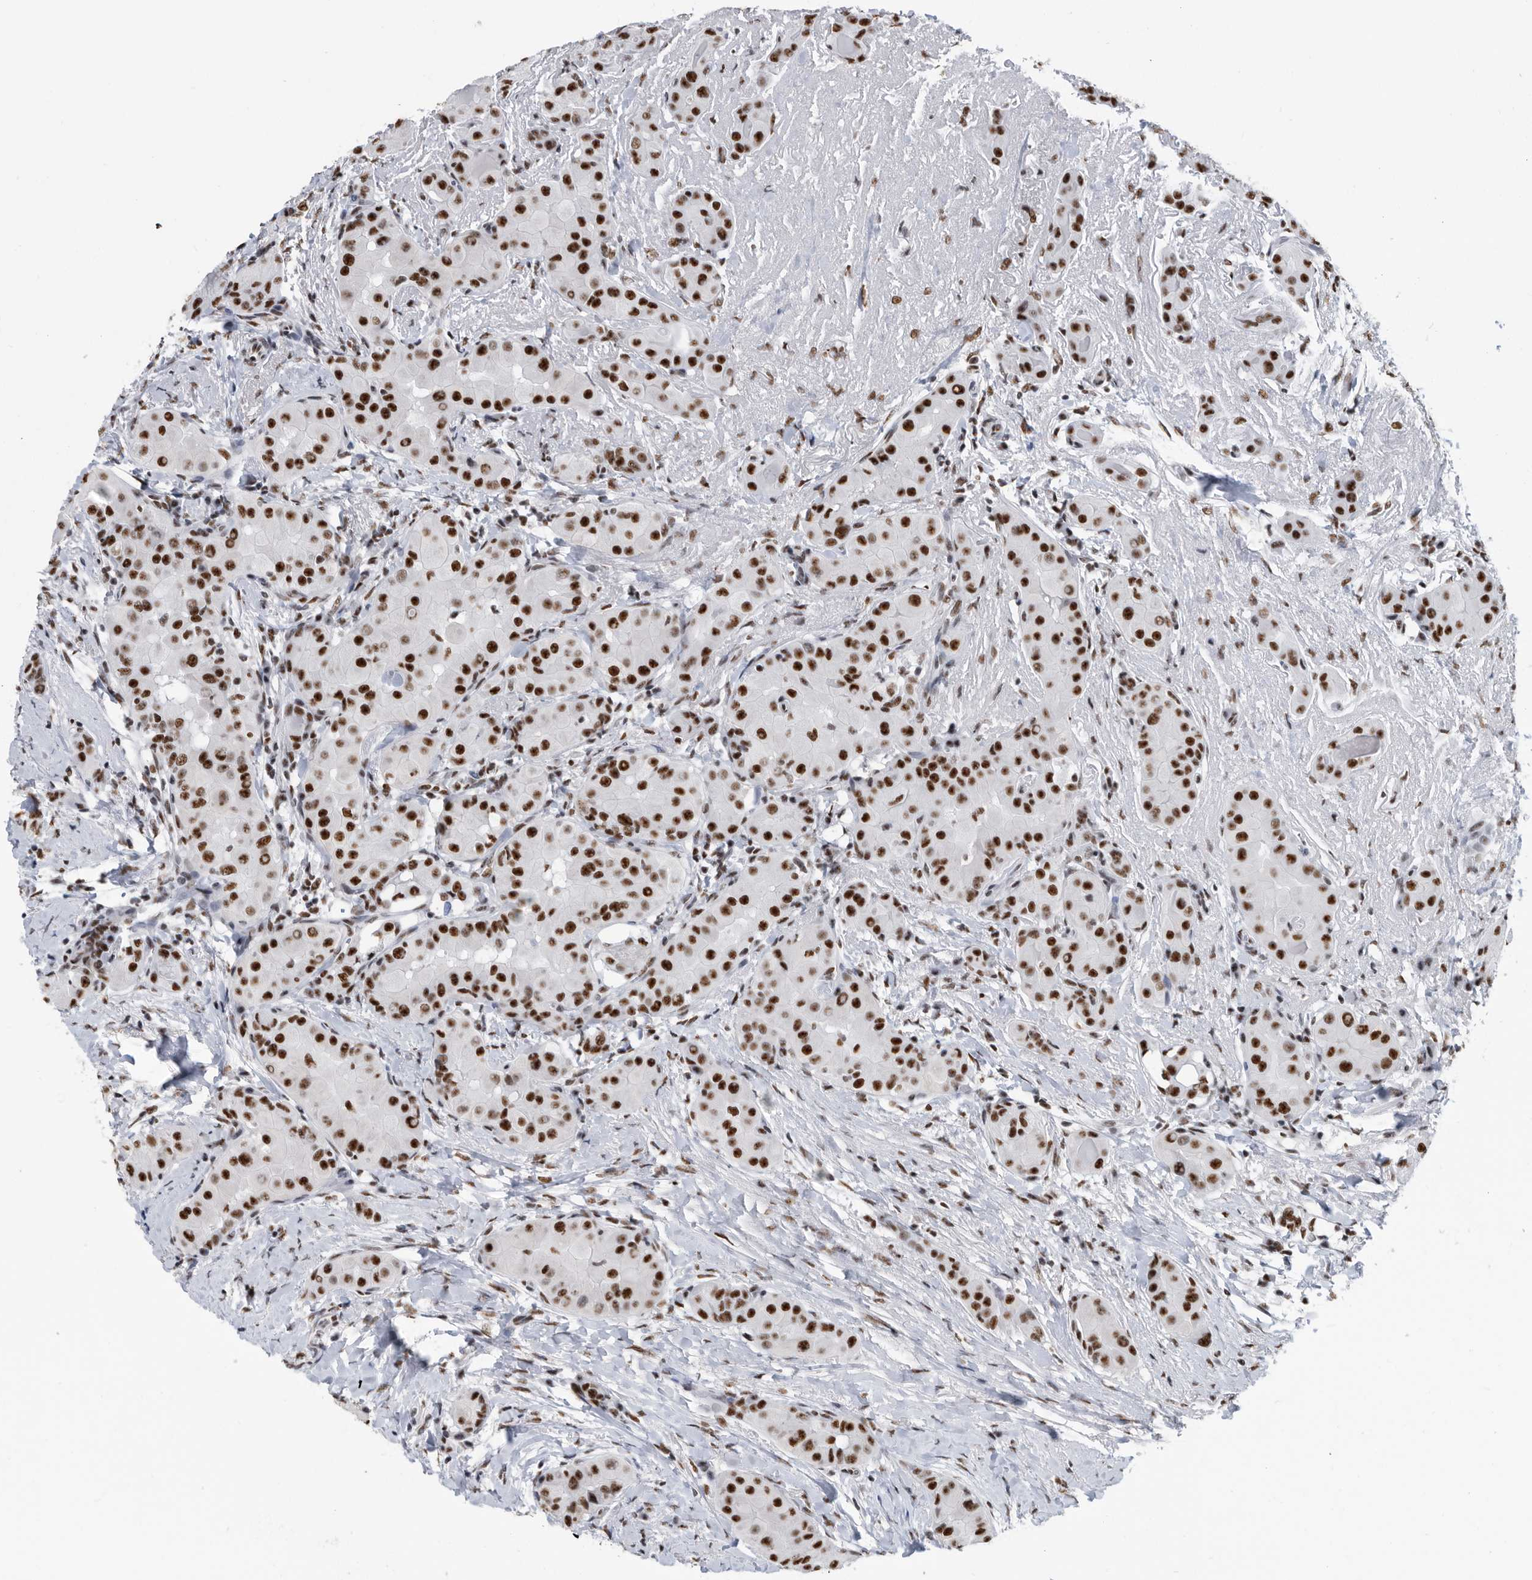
{"staining": {"intensity": "strong", "quantity": ">75%", "location": "nuclear"}, "tissue": "thyroid cancer", "cell_type": "Tumor cells", "image_type": "cancer", "snomed": [{"axis": "morphology", "description": "Papillary adenocarcinoma, NOS"}, {"axis": "topography", "description": "Thyroid gland"}], "caption": "Immunohistochemical staining of human thyroid papillary adenocarcinoma demonstrates high levels of strong nuclear positivity in approximately >75% of tumor cells.", "gene": "SF3A1", "patient": {"sex": "male", "age": 33}}